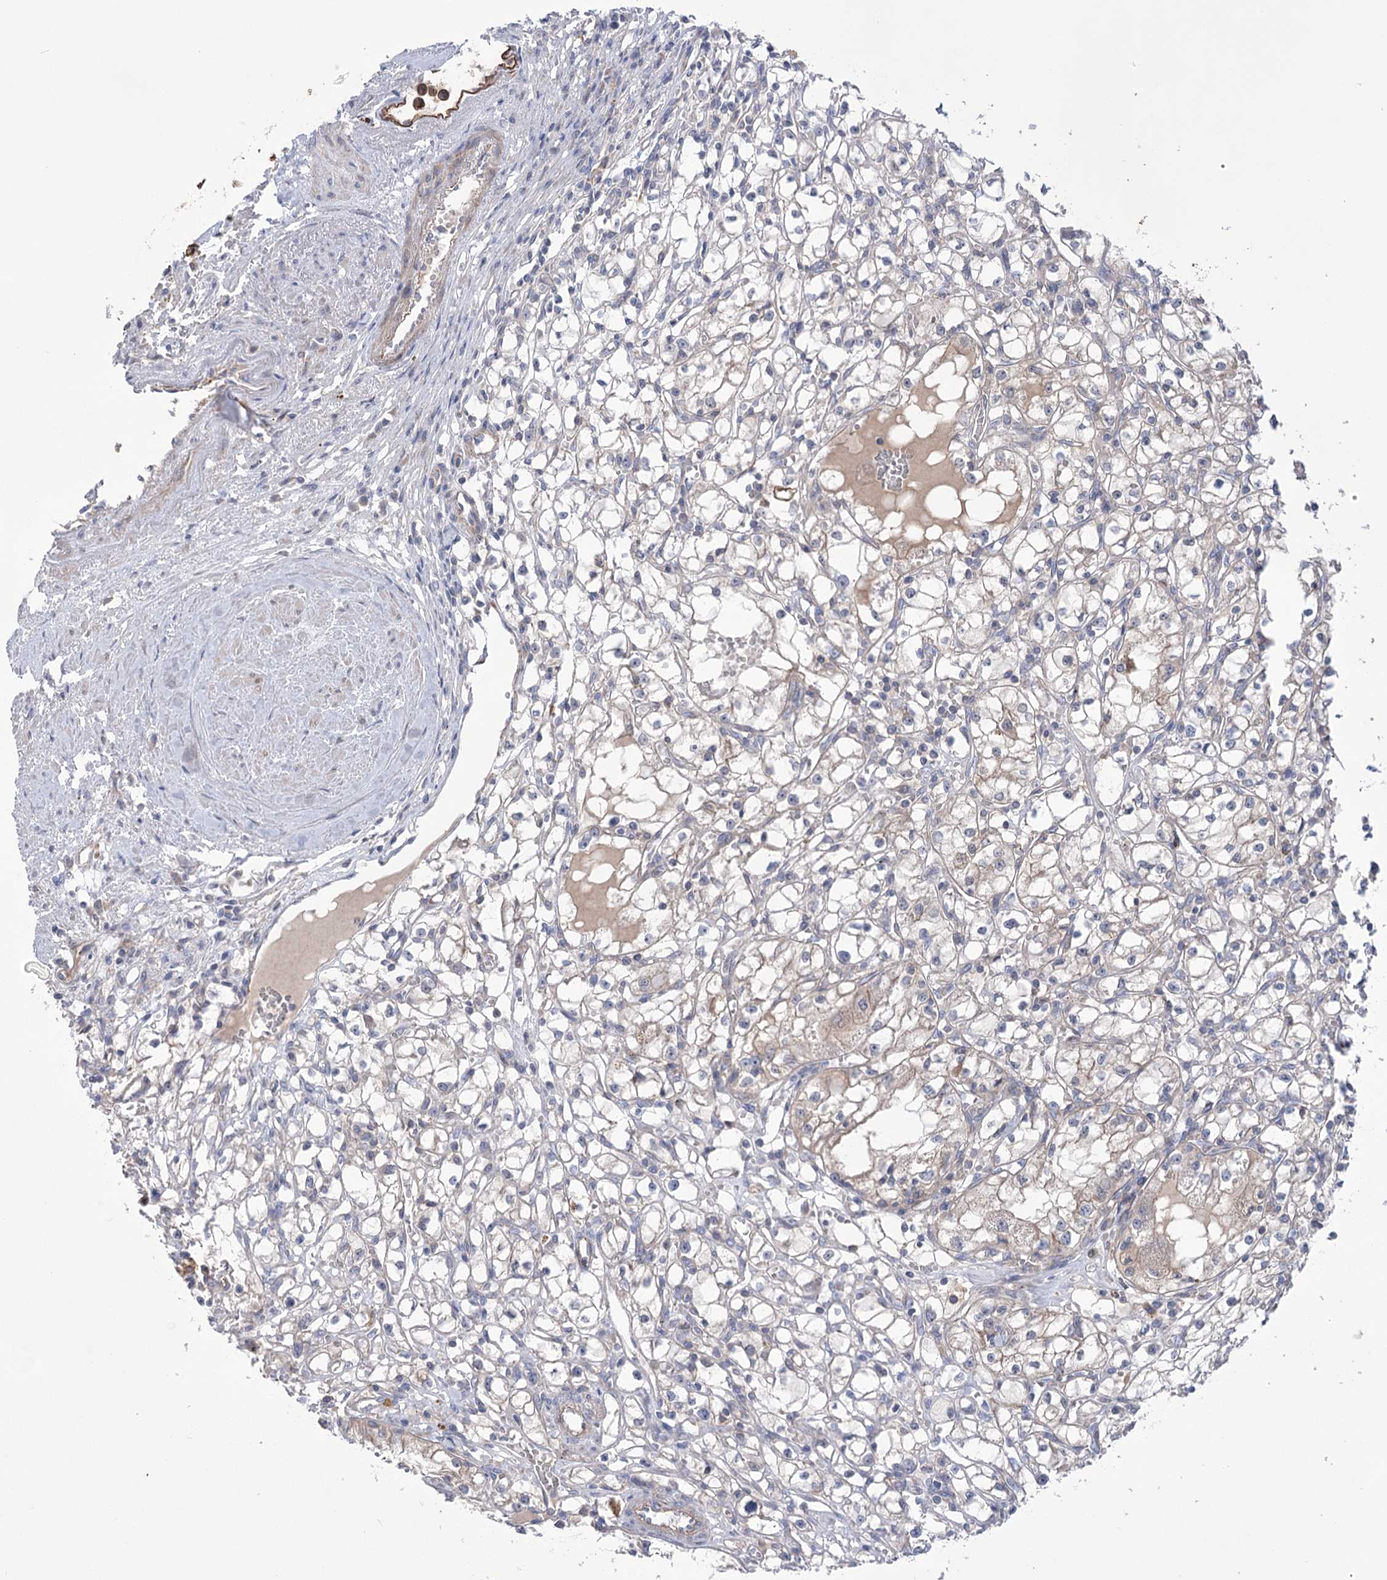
{"staining": {"intensity": "negative", "quantity": "none", "location": "none"}, "tissue": "renal cancer", "cell_type": "Tumor cells", "image_type": "cancer", "snomed": [{"axis": "morphology", "description": "Adenocarcinoma, NOS"}, {"axis": "topography", "description": "Kidney"}], "caption": "Immunohistochemistry of renal cancer demonstrates no positivity in tumor cells.", "gene": "TRIM71", "patient": {"sex": "male", "age": 56}}